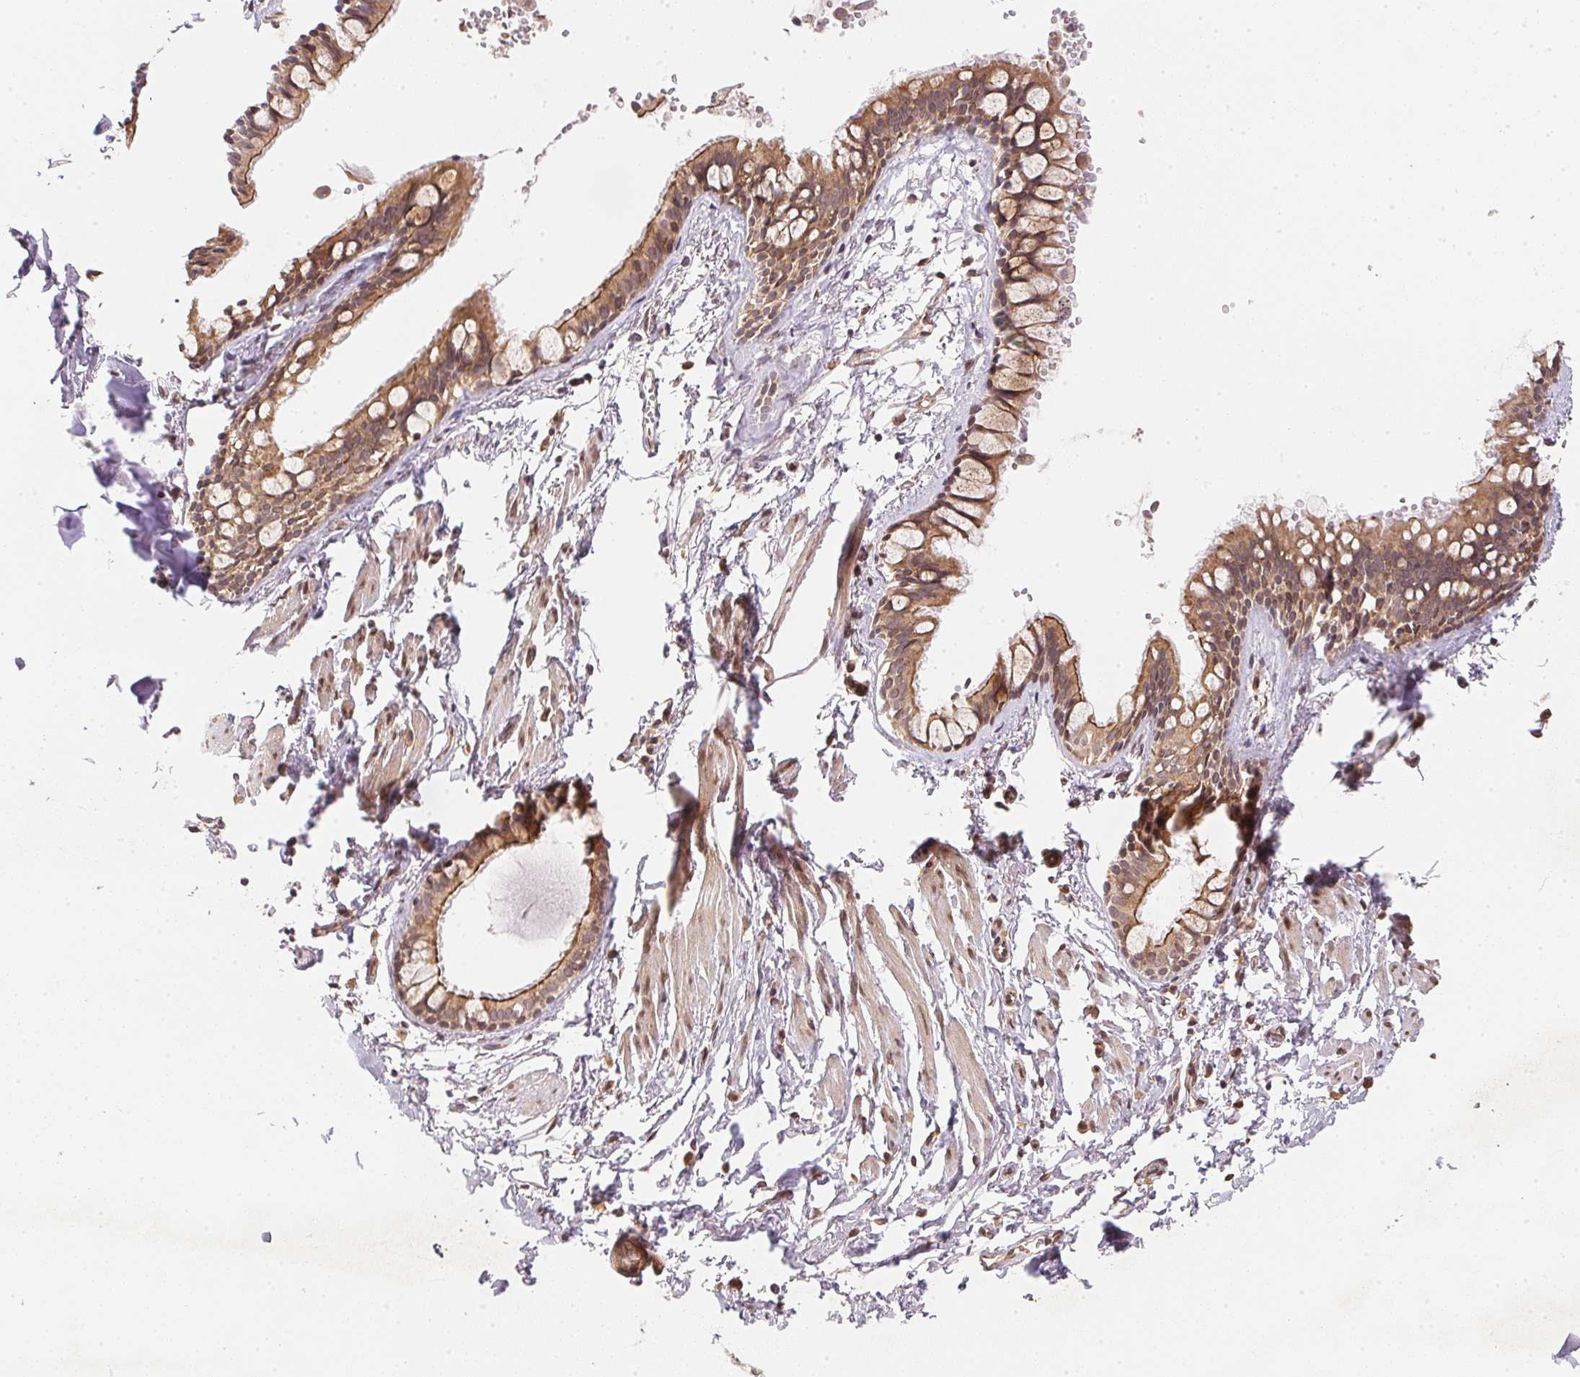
{"staining": {"intensity": "moderate", "quantity": ">75%", "location": "cytoplasmic/membranous"}, "tissue": "bronchus", "cell_type": "Respiratory epithelial cells", "image_type": "normal", "snomed": [{"axis": "morphology", "description": "Normal tissue, NOS"}, {"axis": "topography", "description": "Bronchus"}], "caption": "Immunohistochemistry (IHC) image of normal bronchus: bronchus stained using IHC exhibits medium levels of moderate protein expression localized specifically in the cytoplasmic/membranous of respiratory epithelial cells, appearing as a cytoplasmic/membranous brown color.", "gene": "EI24", "patient": {"sex": "female", "age": 59}}